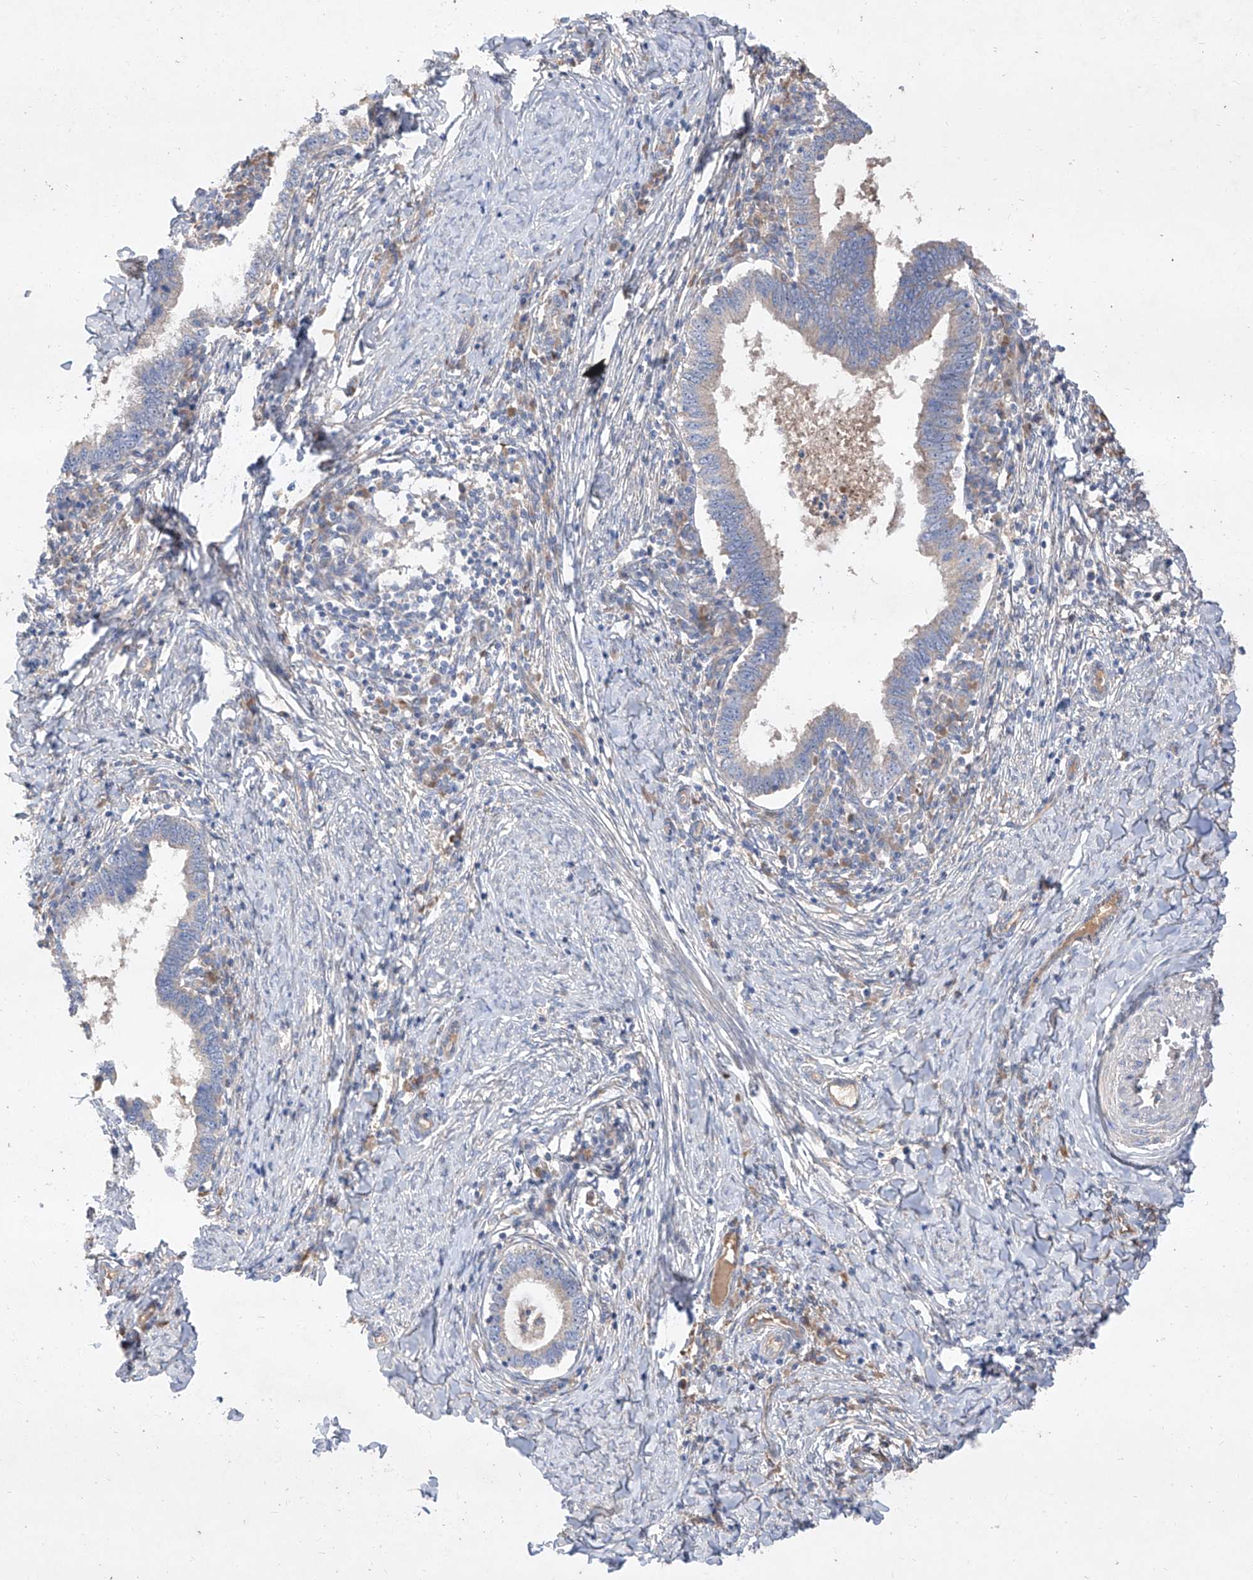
{"staining": {"intensity": "weak", "quantity": "25%-75%", "location": "cytoplasmic/membranous"}, "tissue": "cervical cancer", "cell_type": "Tumor cells", "image_type": "cancer", "snomed": [{"axis": "morphology", "description": "Adenocarcinoma, NOS"}, {"axis": "topography", "description": "Cervix"}], "caption": "Weak cytoplasmic/membranous positivity for a protein is seen in about 25%-75% of tumor cells of cervical cancer using immunohistochemistry.", "gene": "DIRAS3", "patient": {"sex": "female", "age": 36}}